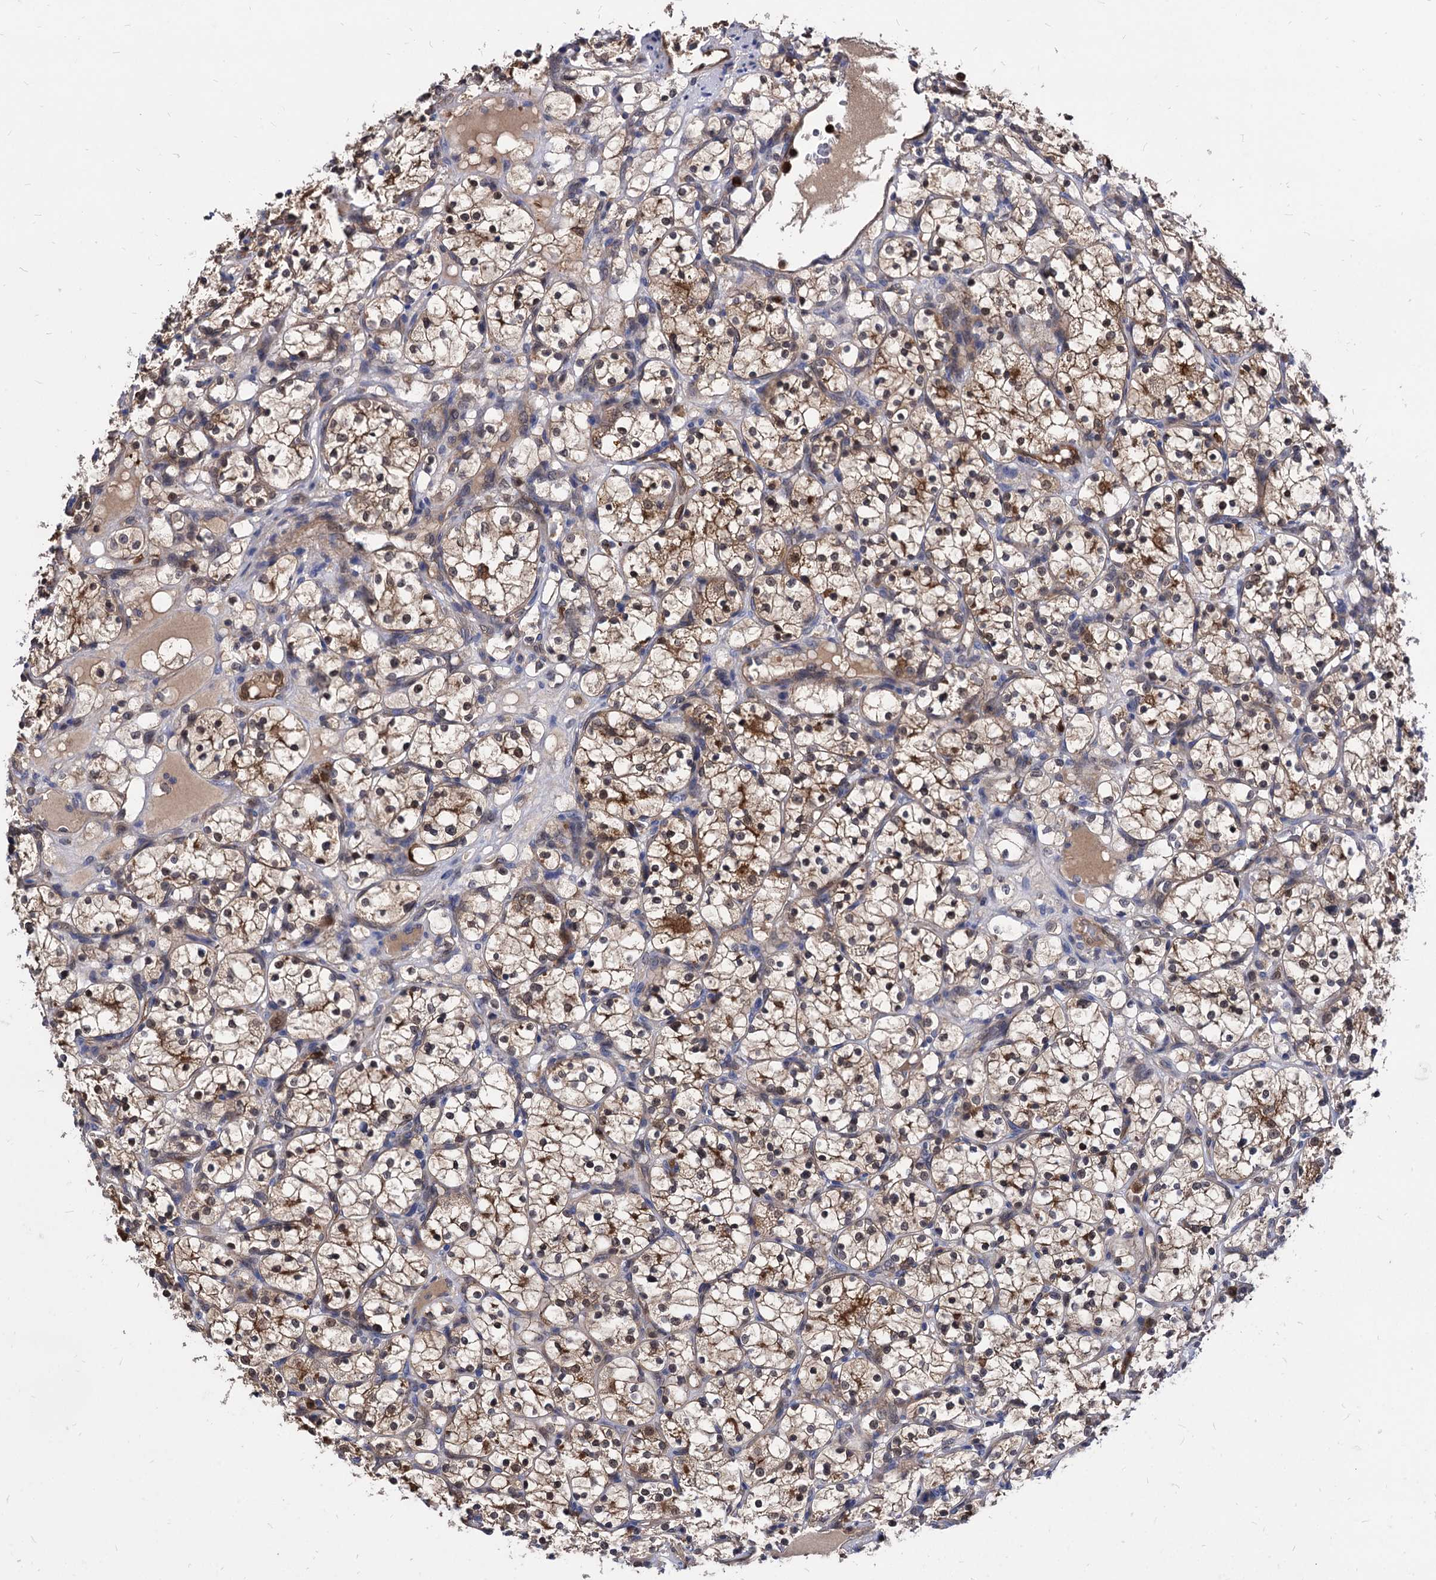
{"staining": {"intensity": "moderate", "quantity": ">75%", "location": "cytoplasmic/membranous,nuclear"}, "tissue": "renal cancer", "cell_type": "Tumor cells", "image_type": "cancer", "snomed": [{"axis": "morphology", "description": "Adenocarcinoma, NOS"}, {"axis": "topography", "description": "Kidney"}], "caption": "Tumor cells exhibit moderate cytoplasmic/membranous and nuclear positivity in approximately >75% of cells in renal cancer (adenocarcinoma).", "gene": "CPPED1", "patient": {"sex": "female", "age": 69}}